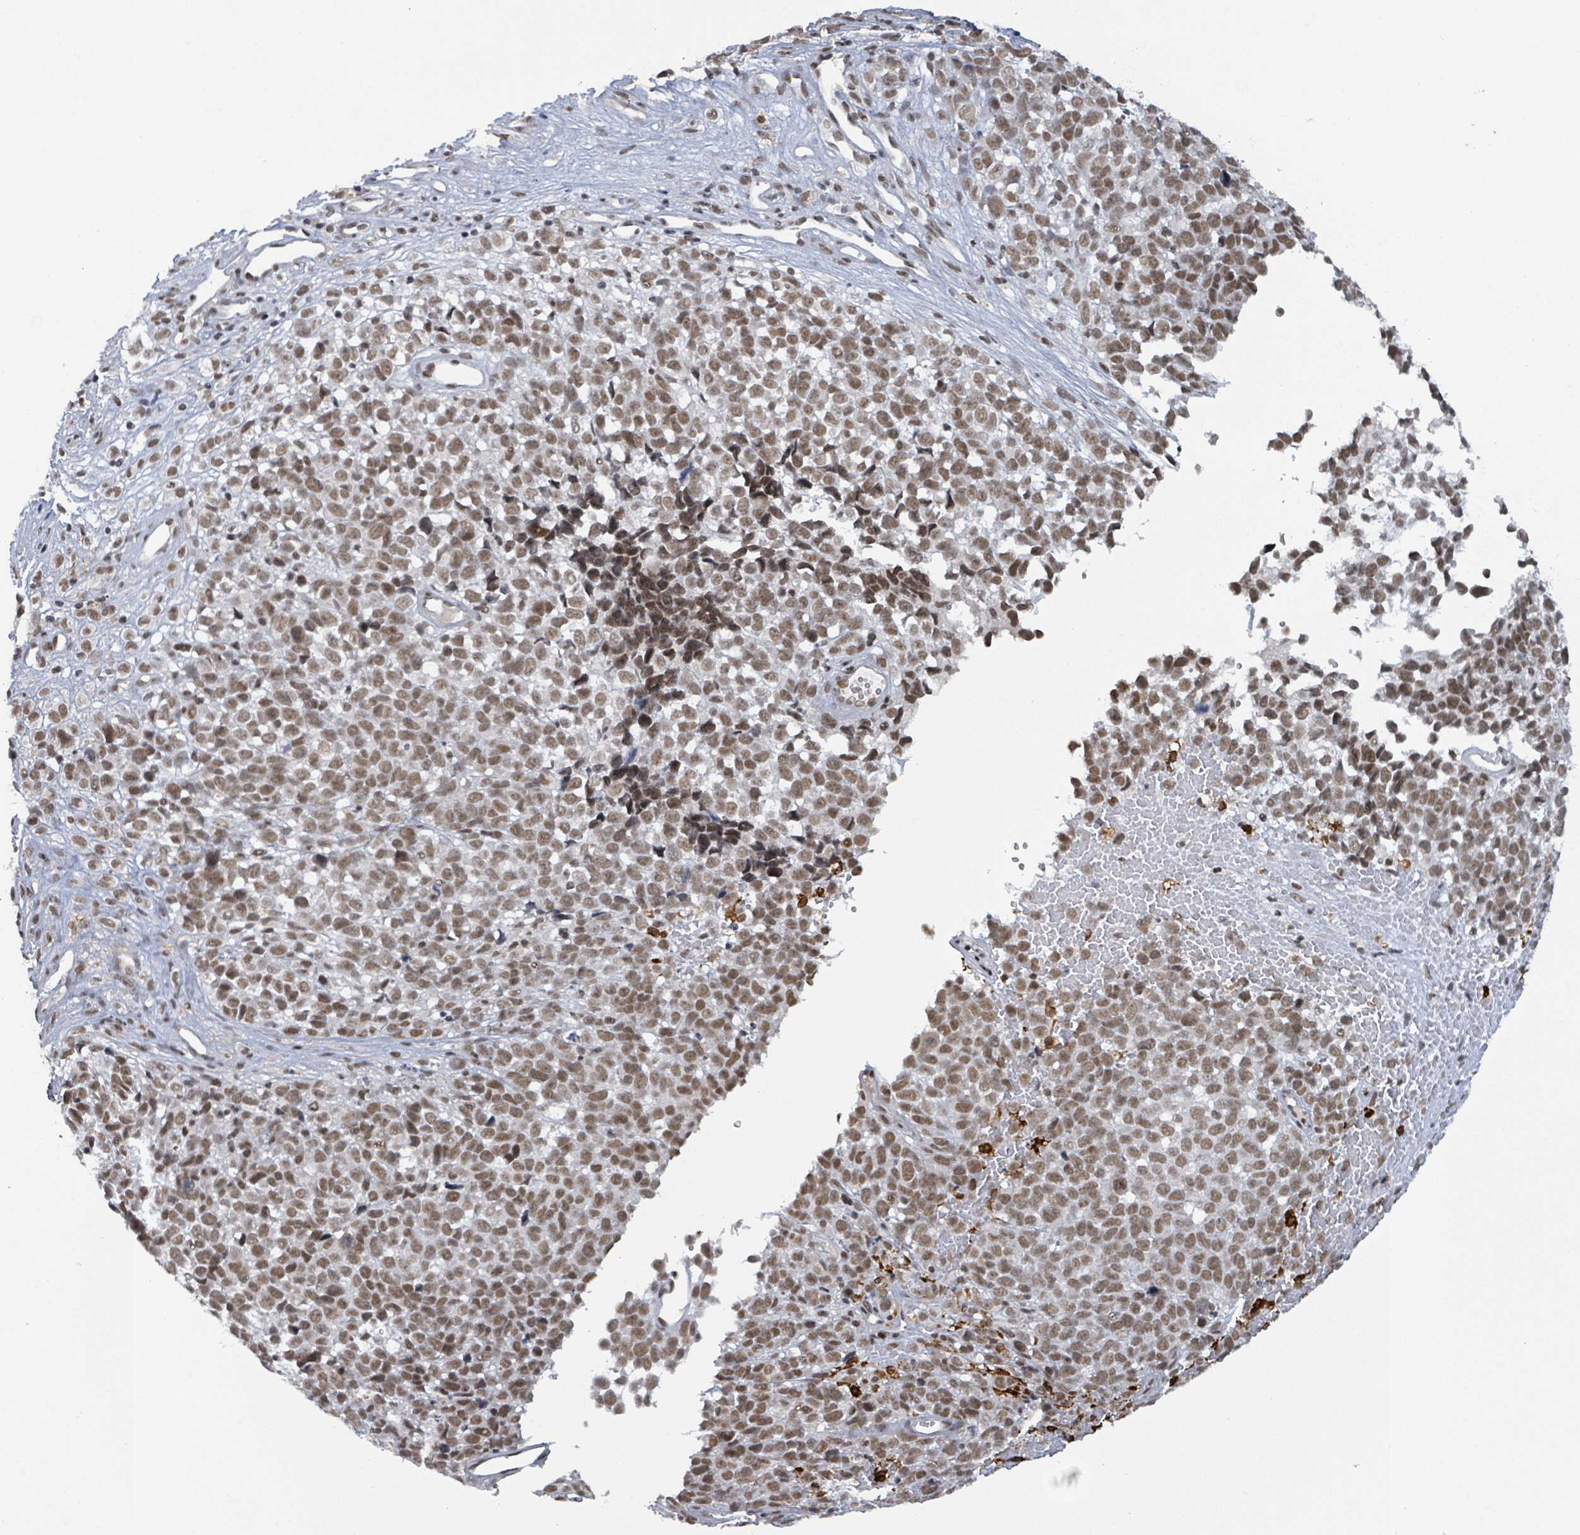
{"staining": {"intensity": "moderate", "quantity": ">75%", "location": "nuclear"}, "tissue": "melanoma", "cell_type": "Tumor cells", "image_type": "cancer", "snomed": [{"axis": "morphology", "description": "Malignant melanoma, NOS"}, {"axis": "topography", "description": "Nose, NOS"}], "caption": "Immunohistochemistry micrograph of melanoma stained for a protein (brown), which reveals medium levels of moderate nuclear staining in approximately >75% of tumor cells.", "gene": "BANP", "patient": {"sex": "female", "age": 48}}